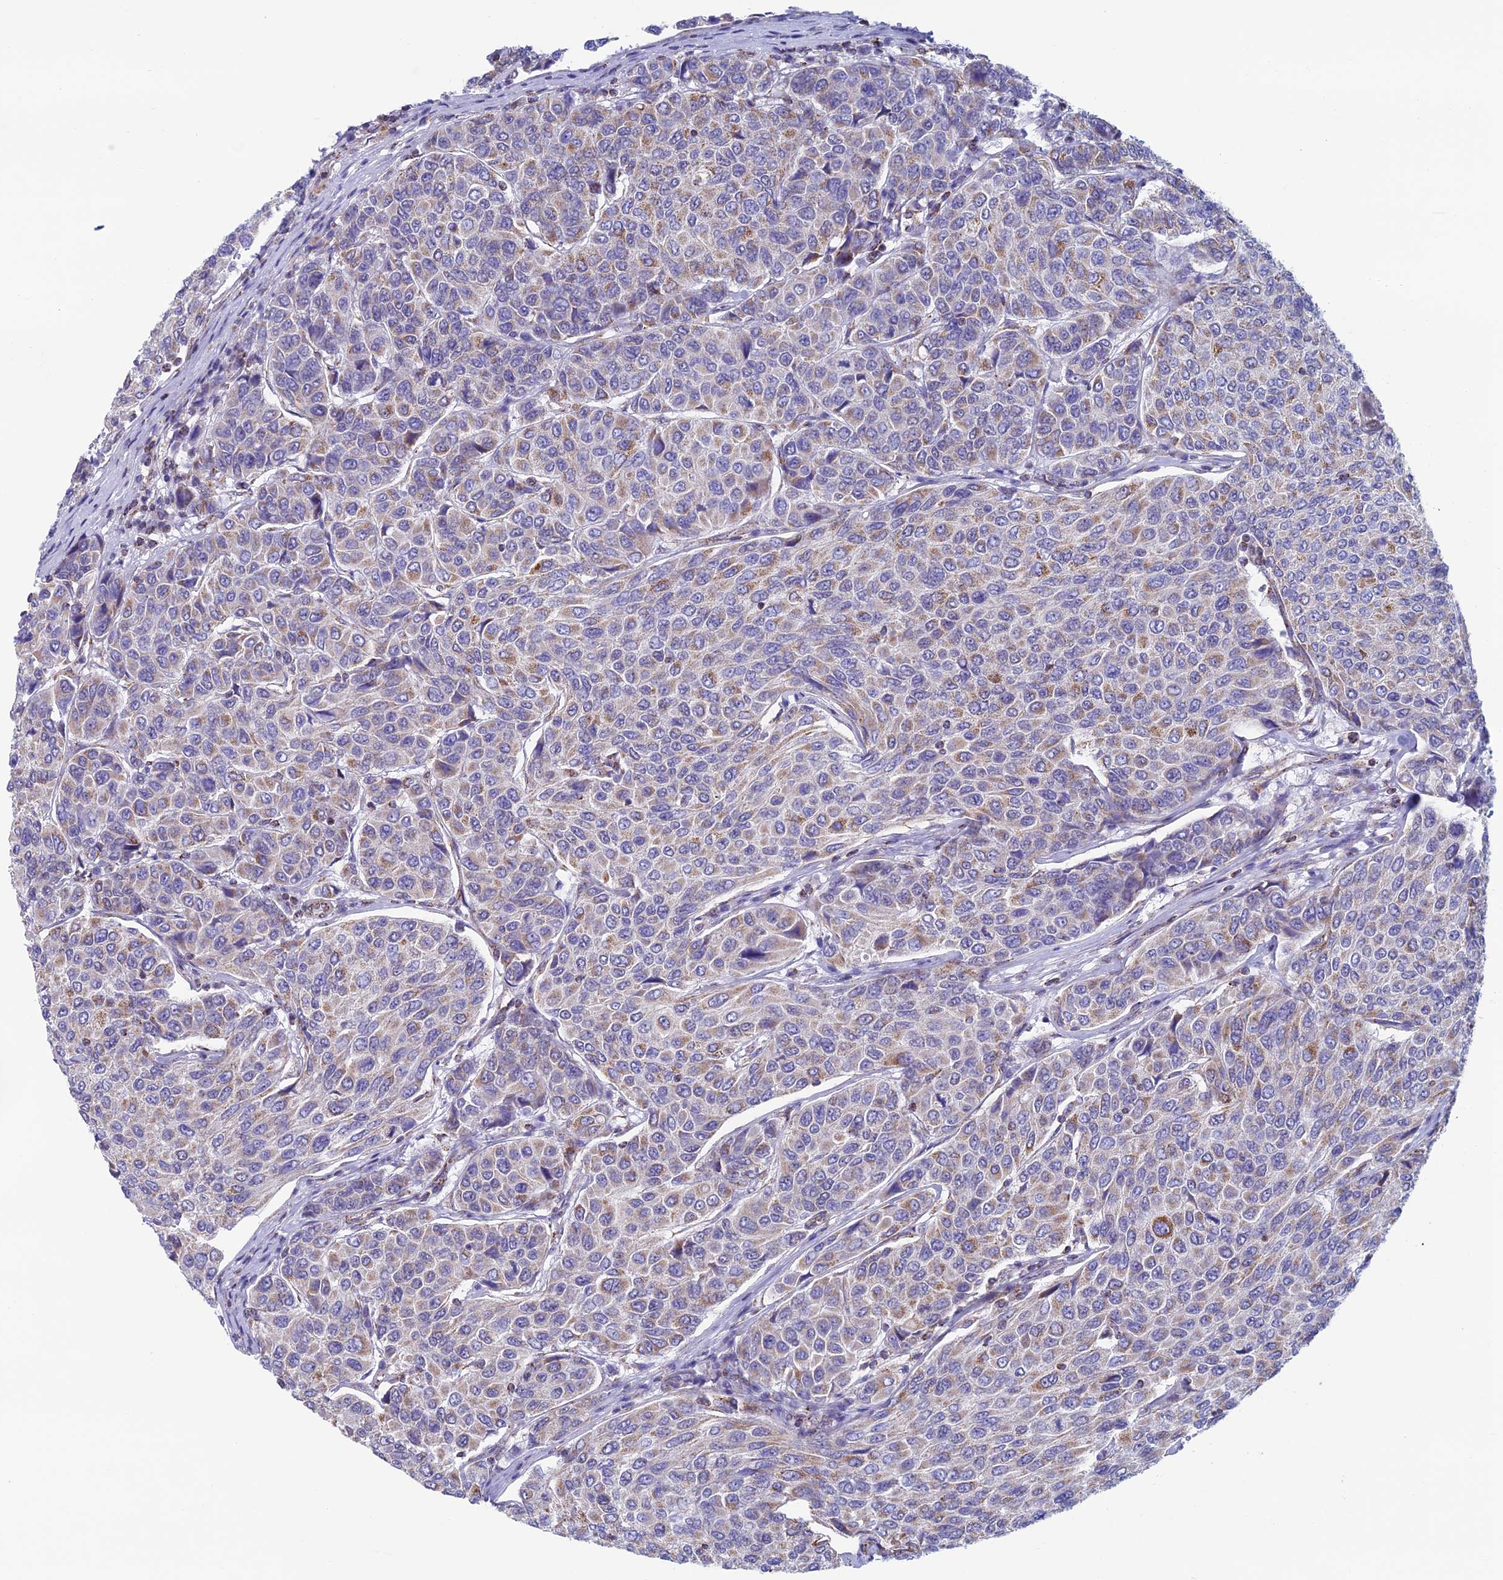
{"staining": {"intensity": "moderate", "quantity": "25%-75%", "location": "cytoplasmic/membranous"}, "tissue": "breast cancer", "cell_type": "Tumor cells", "image_type": "cancer", "snomed": [{"axis": "morphology", "description": "Duct carcinoma"}, {"axis": "topography", "description": "Breast"}], "caption": "Tumor cells reveal moderate cytoplasmic/membranous positivity in approximately 25%-75% of cells in breast cancer (intraductal carcinoma). (brown staining indicates protein expression, while blue staining denotes nuclei).", "gene": "ZNG1B", "patient": {"sex": "female", "age": 55}}